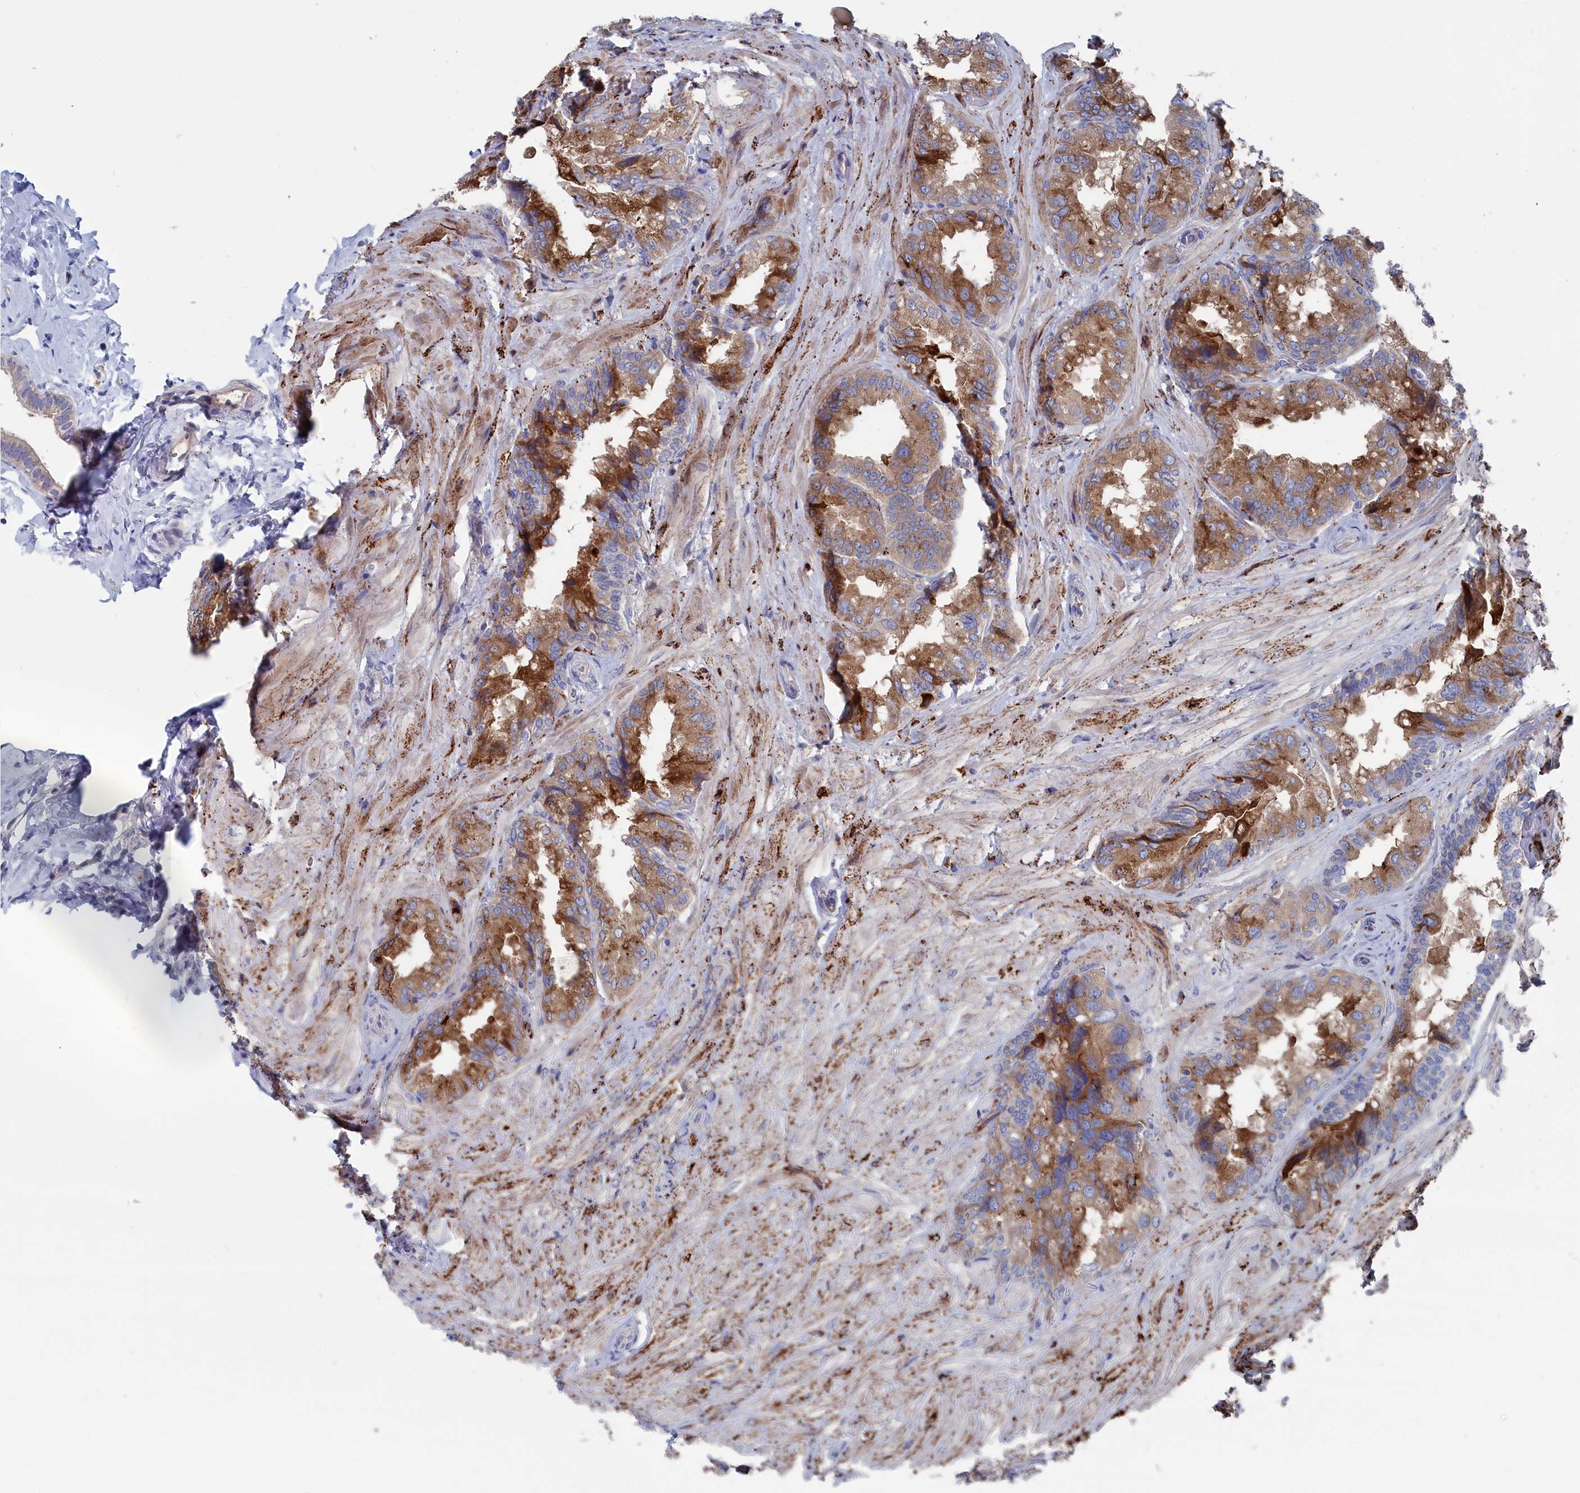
{"staining": {"intensity": "moderate", "quantity": ">75%", "location": "cytoplasmic/membranous"}, "tissue": "seminal vesicle", "cell_type": "Glandular cells", "image_type": "normal", "snomed": [{"axis": "morphology", "description": "Normal tissue, NOS"}, {"axis": "topography", "description": "Prostate and seminal vesicle, NOS"}, {"axis": "topography", "description": "Prostate"}, {"axis": "topography", "description": "Seminal veicle"}], "caption": "Glandular cells demonstrate medium levels of moderate cytoplasmic/membranous staining in about >75% of cells in unremarkable seminal vesicle.", "gene": "CEND1", "patient": {"sex": "male", "age": 67}}